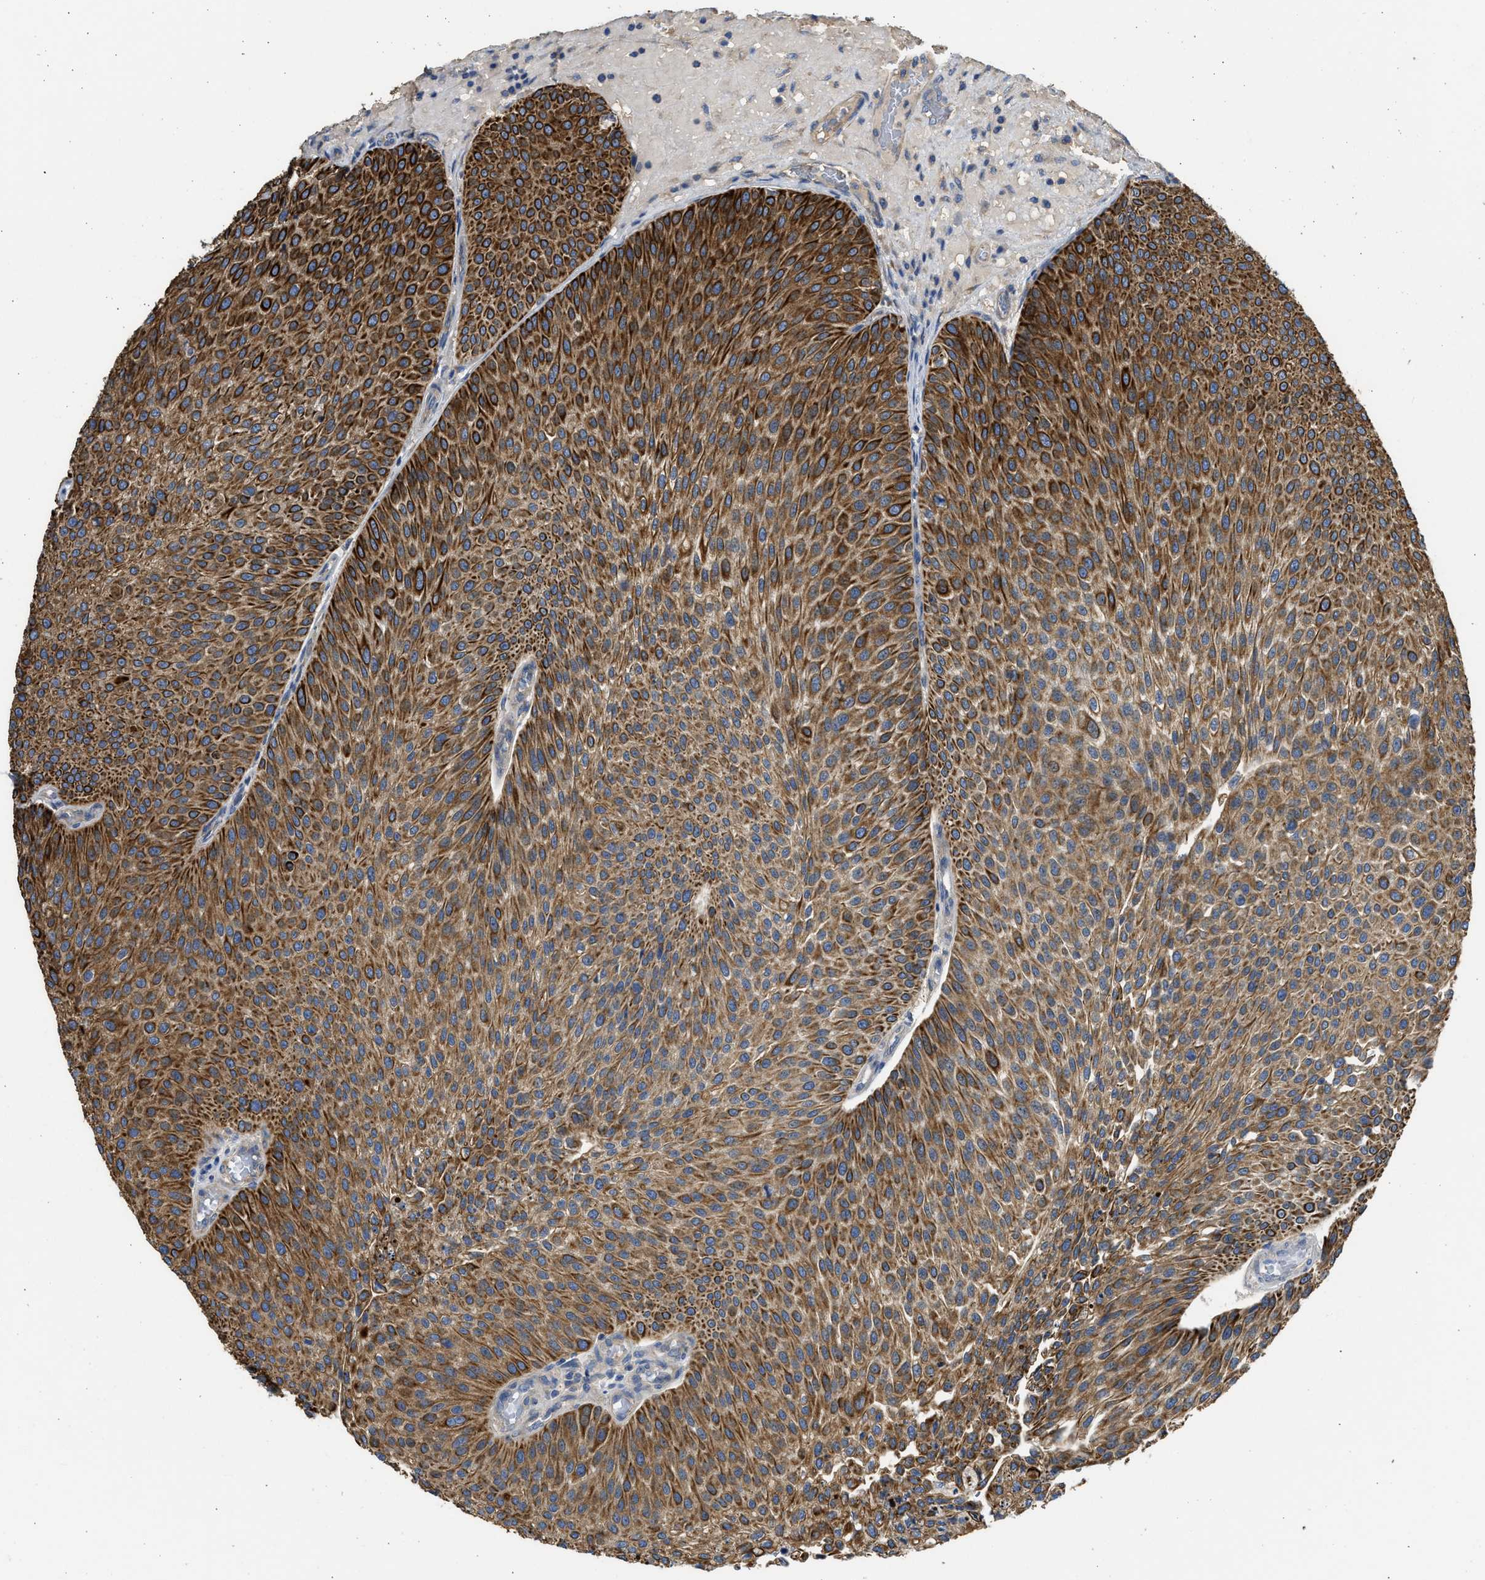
{"staining": {"intensity": "strong", "quantity": ">75%", "location": "cytoplasmic/membranous"}, "tissue": "urothelial cancer", "cell_type": "Tumor cells", "image_type": "cancer", "snomed": [{"axis": "morphology", "description": "Urothelial carcinoma, Low grade"}, {"axis": "topography", "description": "Smooth muscle"}, {"axis": "topography", "description": "Urinary bladder"}], "caption": "Urothelial carcinoma (low-grade) stained for a protein (brown) shows strong cytoplasmic/membranous positive expression in about >75% of tumor cells.", "gene": "CSRNP2", "patient": {"sex": "male", "age": 60}}